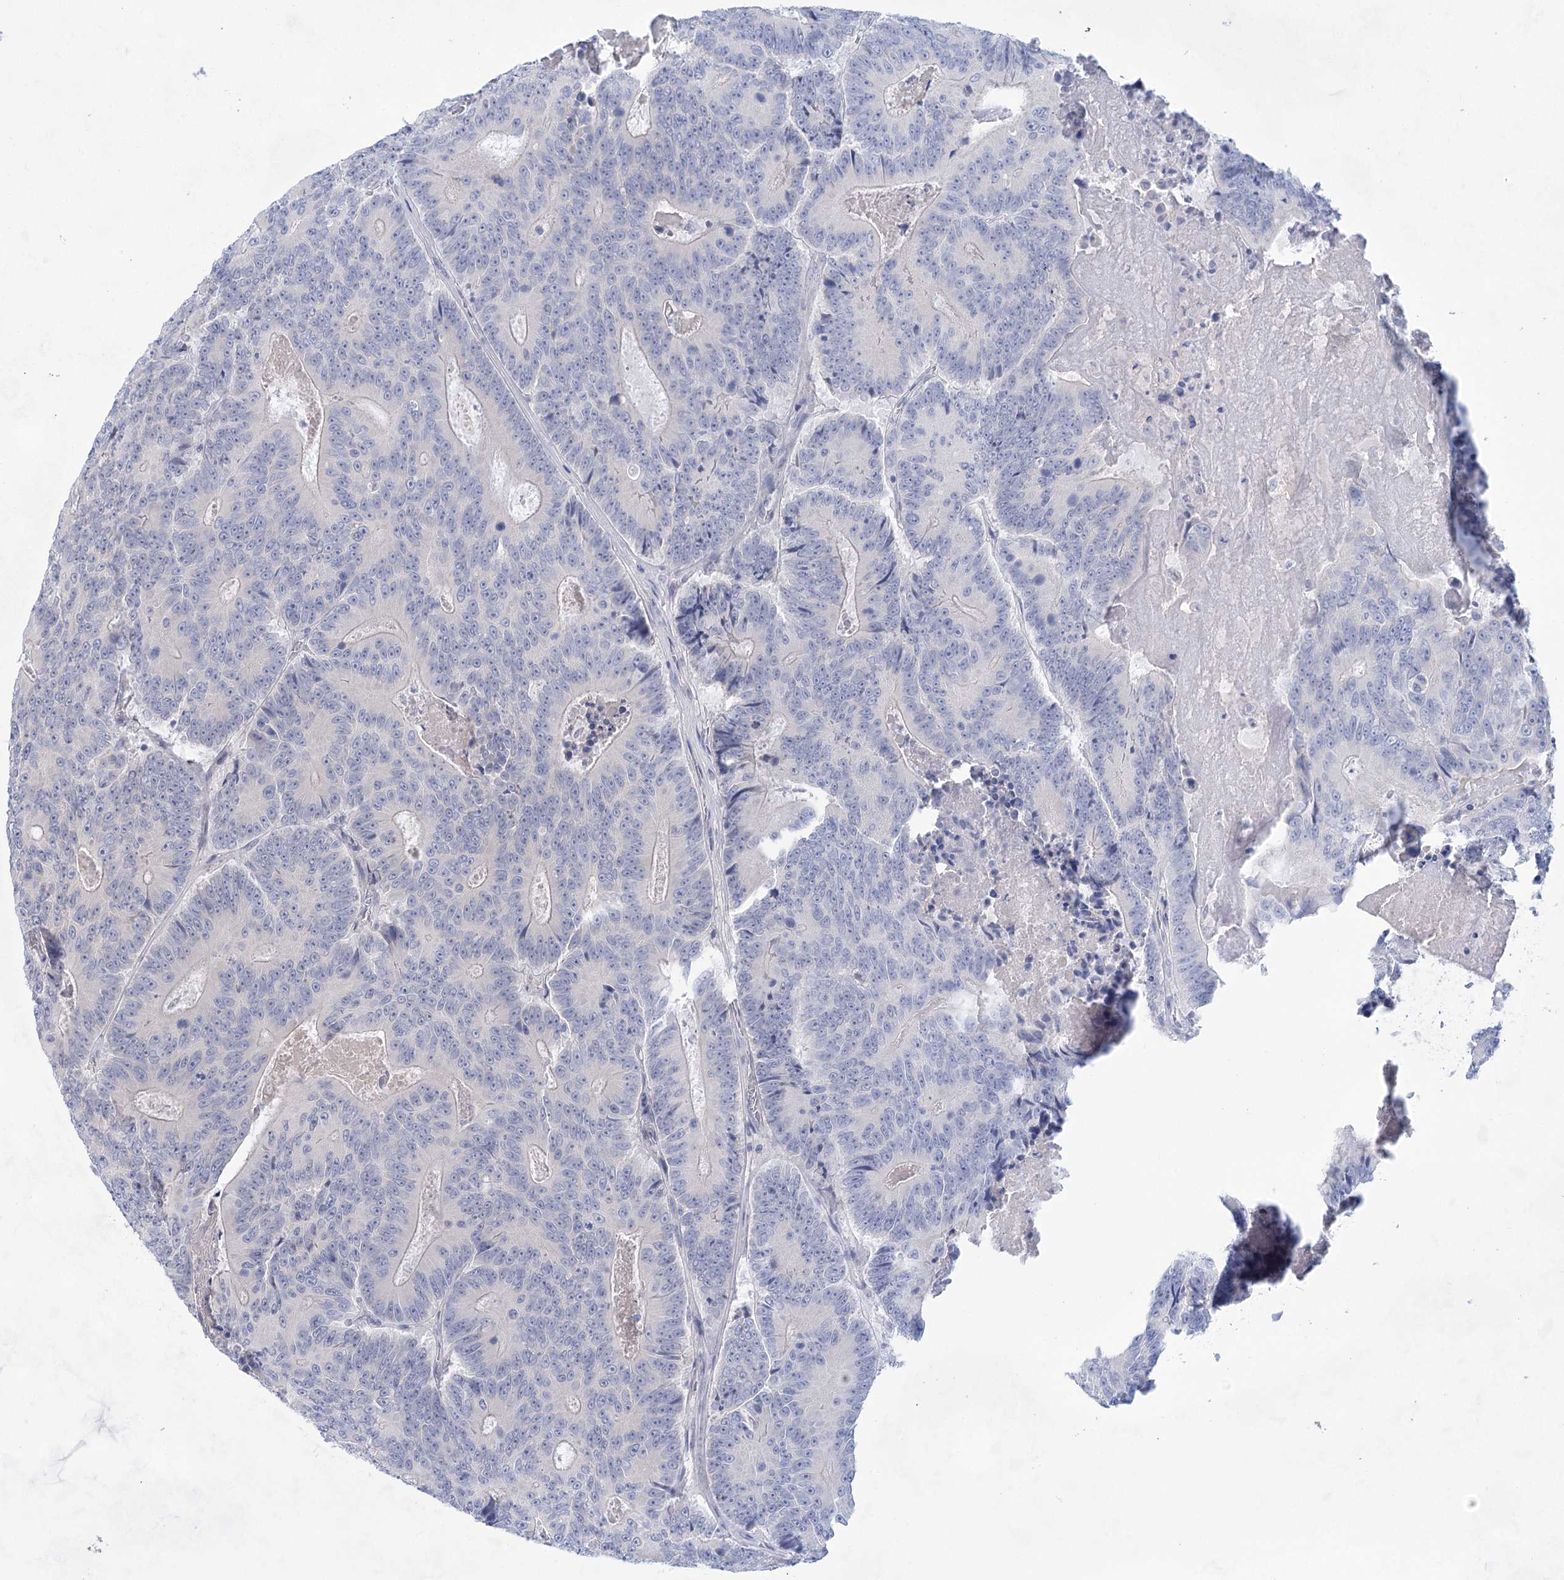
{"staining": {"intensity": "negative", "quantity": "none", "location": "none"}, "tissue": "colorectal cancer", "cell_type": "Tumor cells", "image_type": "cancer", "snomed": [{"axis": "morphology", "description": "Adenocarcinoma, NOS"}, {"axis": "topography", "description": "Colon"}], "caption": "Colorectal cancer stained for a protein using IHC demonstrates no positivity tumor cells.", "gene": "LALBA", "patient": {"sex": "male", "age": 83}}